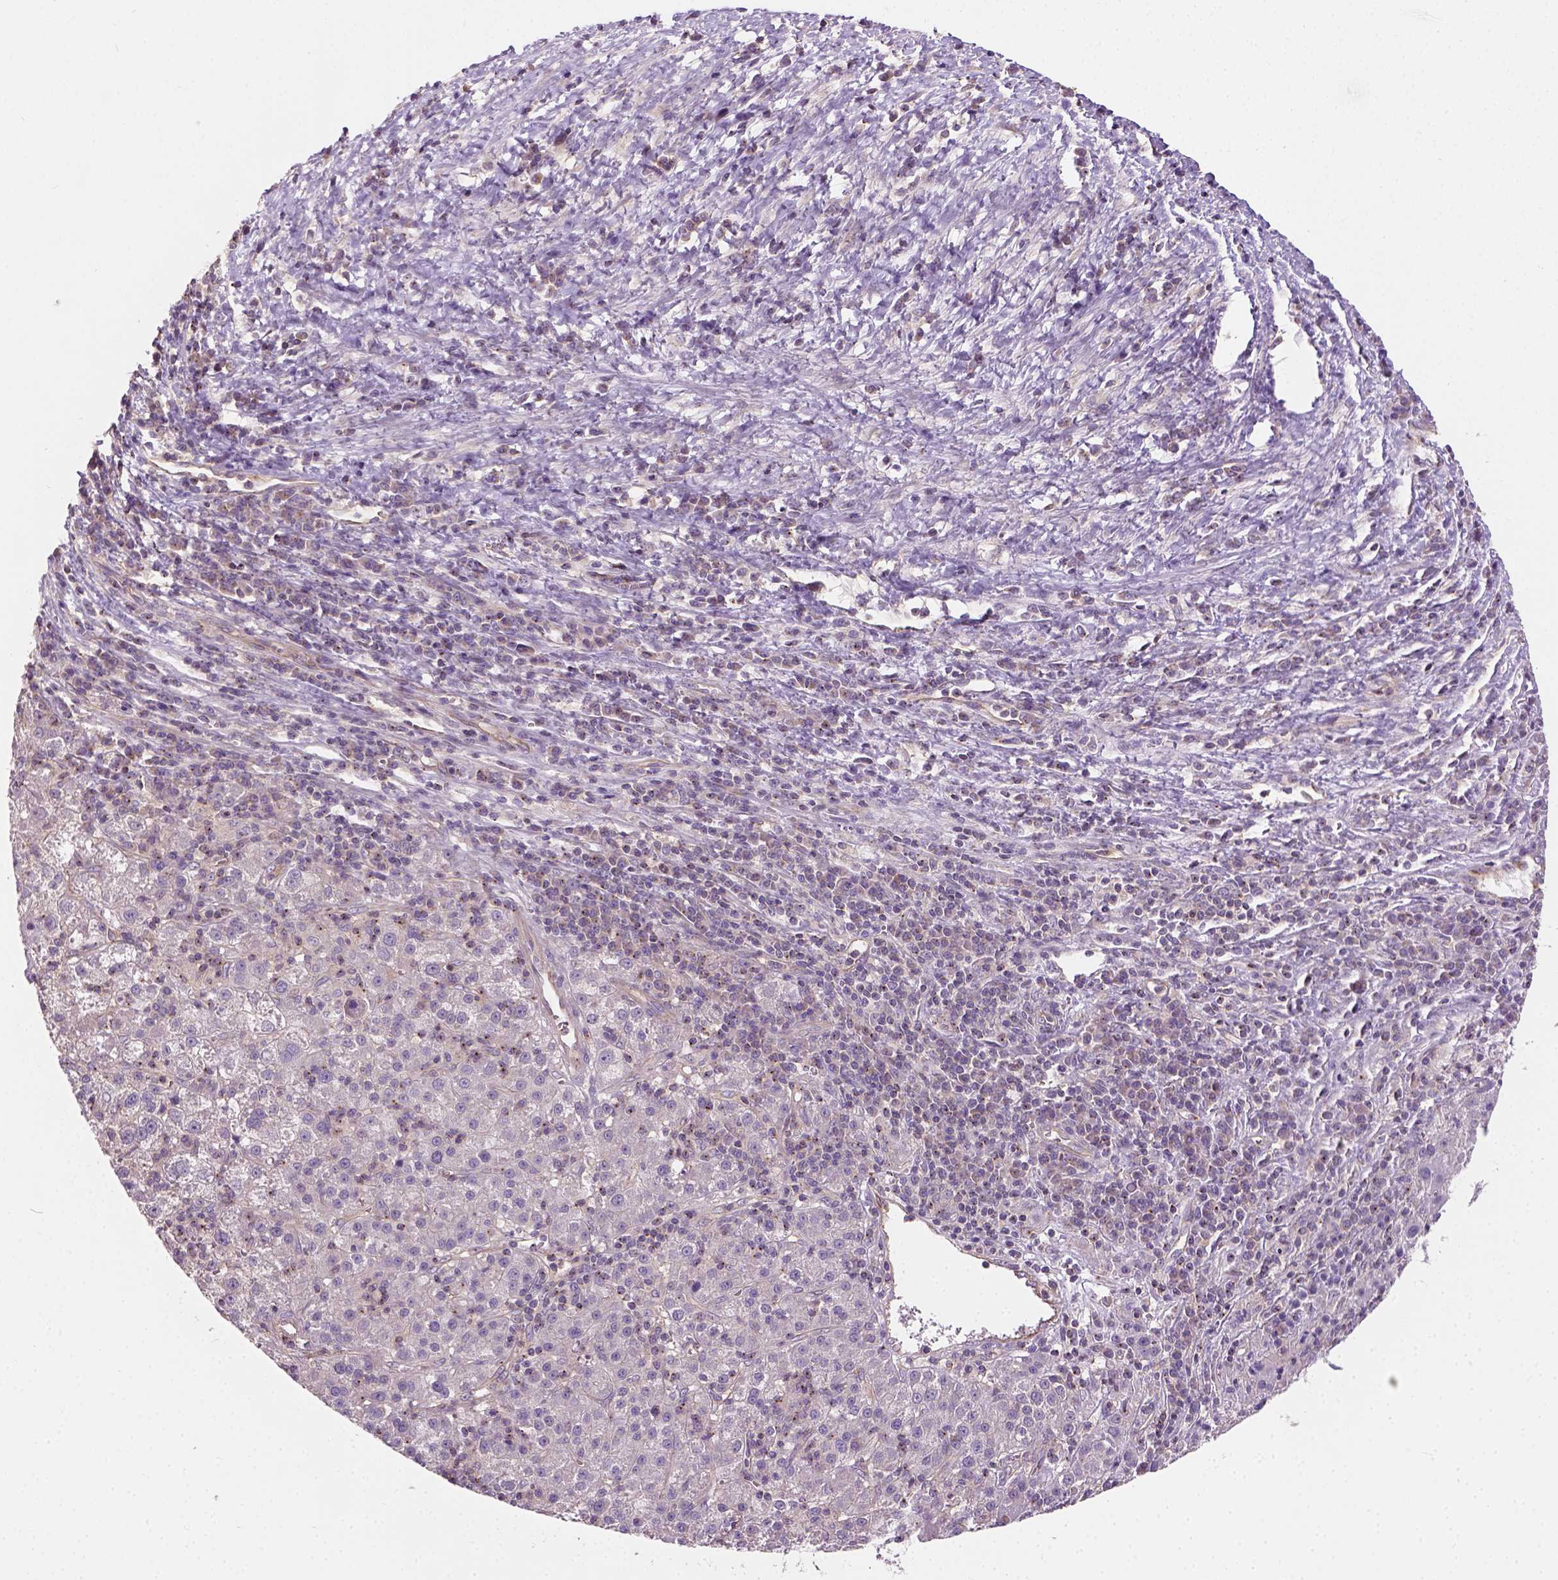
{"staining": {"intensity": "weak", "quantity": ">75%", "location": "cytoplasmic/membranous"}, "tissue": "liver cancer", "cell_type": "Tumor cells", "image_type": "cancer", "snomed": [{"axis": "morphology", "description": "Carcinoma, Hepatocellular, NOS"}, {"axis": "topography", "description": "Liver"}], "caption": "A photomicrograph of liver cancer (hepatocellular carcinoma) stained for a protein shows weak cytoplasmic/membranous brown staining in tumor cells. (DAB IHC, brown staining for protein, blue staining for nuclei).", "gene": "CRACR2A", "patient": {"sex": "female", "age": 60}}